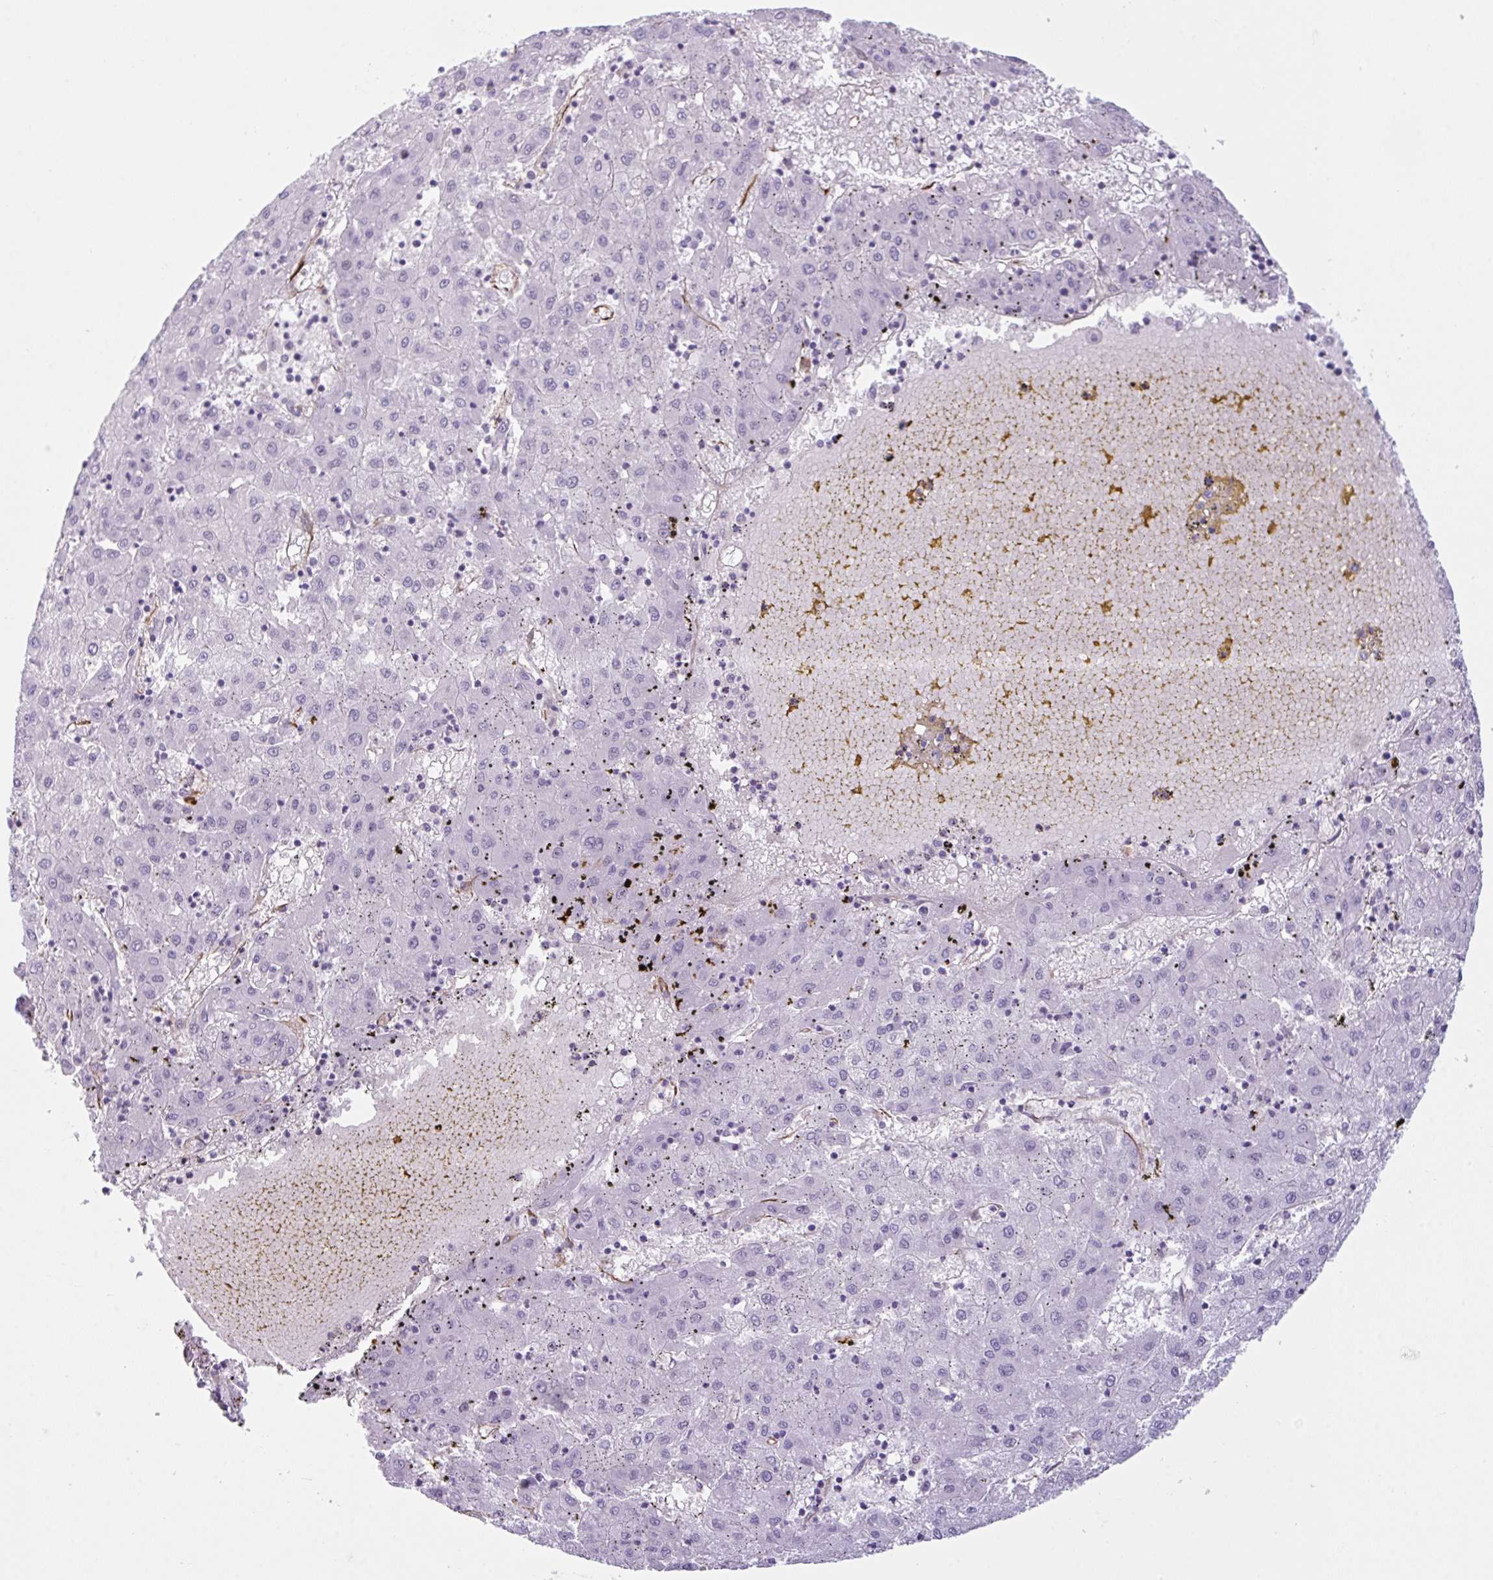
{"staining": {"intensity": "negative", "quantity": "none", "location": "none"}, "tissue": "liver cancer", "cell_type": "Tumor cells", "image_type": "cancer", "snomed": [{"axis": "morphology", "description": "Carcinoma, Hepatocellular, NOS"}, {"axis": "topography", "description": "Liver"}], "caption": "There is no significant staining in tumor cells of liver cancer (hepatocellular carcinoma).", "gene": "PRRT4", "patient": {"sex": "male", "age": 72}}